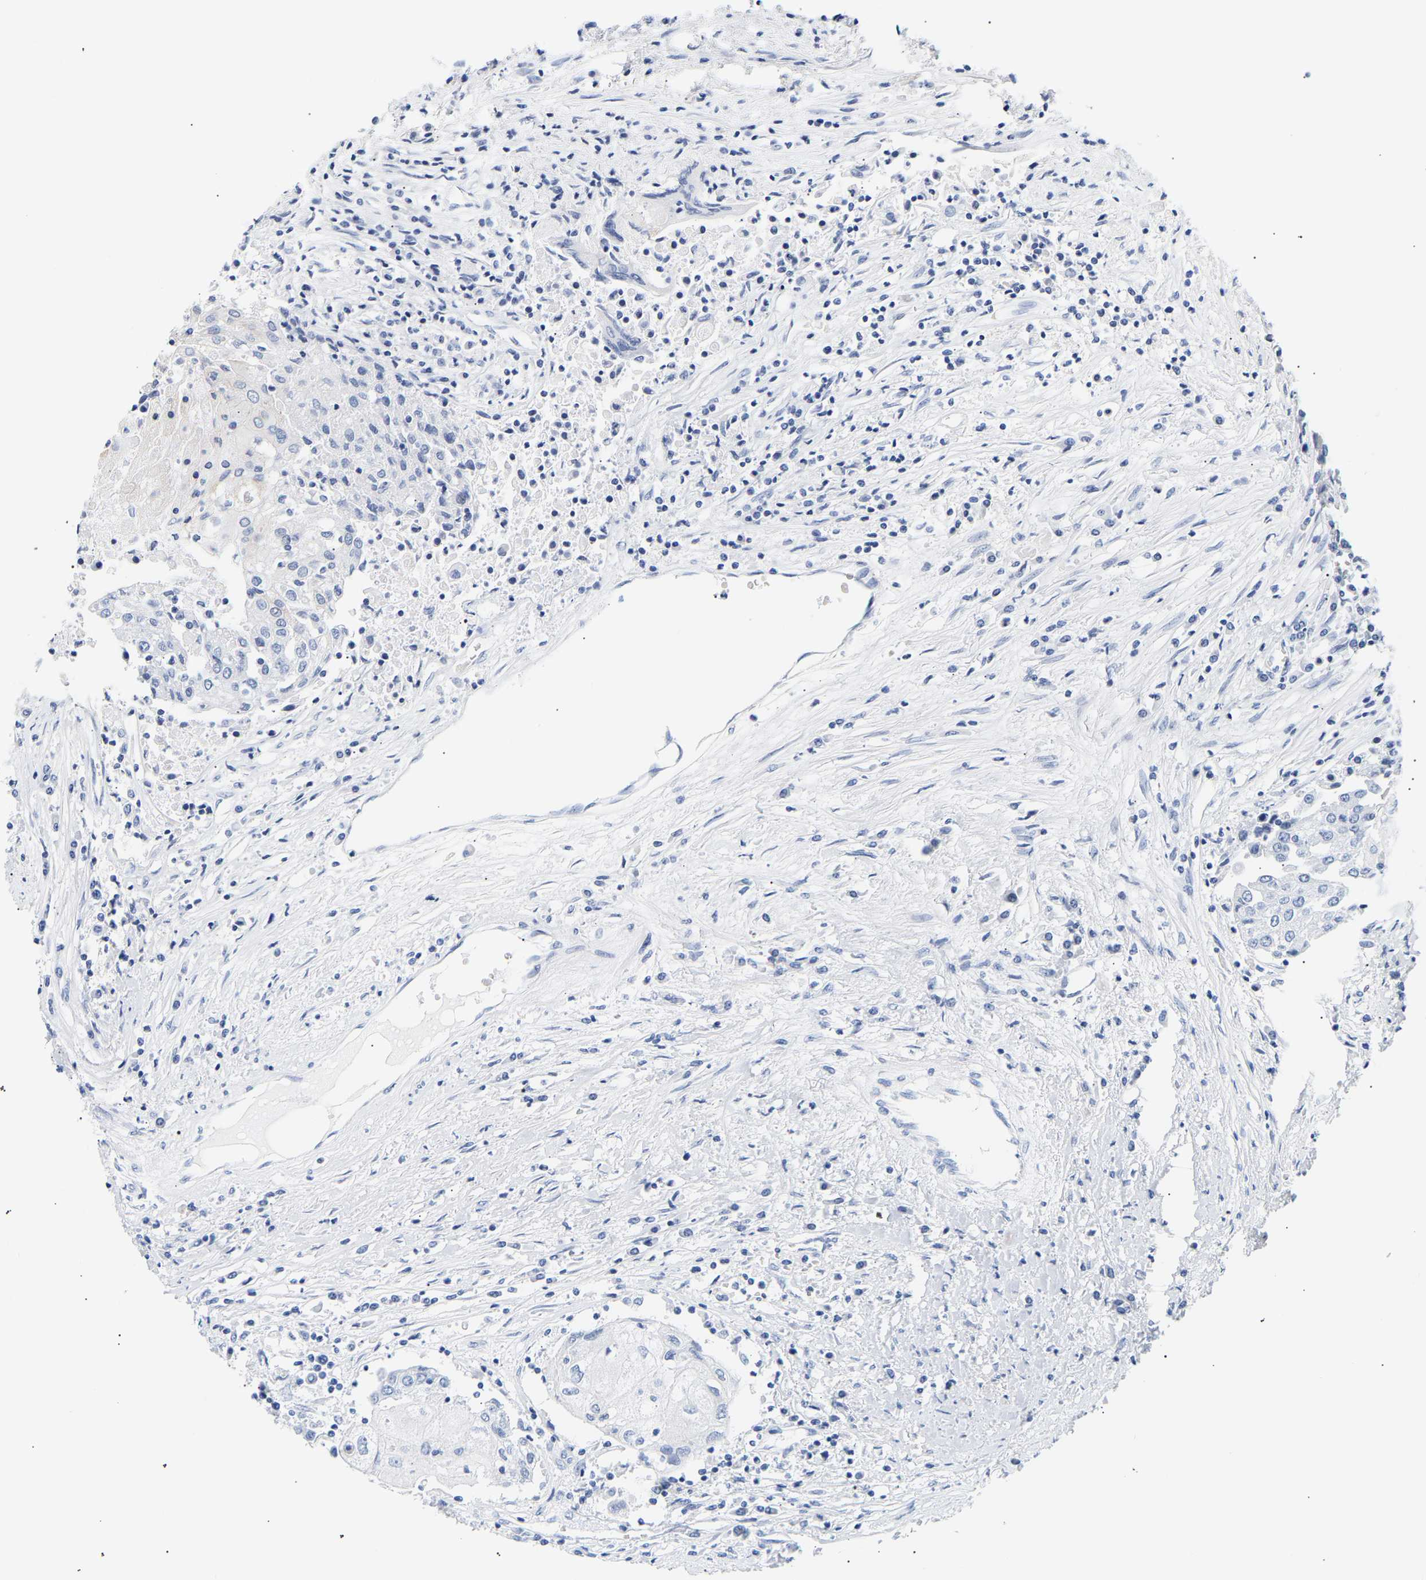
{"staining": {"intensity": "negative", "quantity": "none", "location": "none"}, "tissue": "urothelial cancer", "cell_type": "Tumor cells", "image_type": "cancer", "snomed": [{"axis": "morphology", "description": "Urothelial carcinoma, High grade"}, {"axis": "topography", "description": "Urinary bladder"}], "caption": "High power microscopy histopathology image of an IHC micrograph of urothelial cancer, revealing no significant staining in tumor cells.", "gene": "SPINK2", "patient": {"sex": "female", "age": 85}}